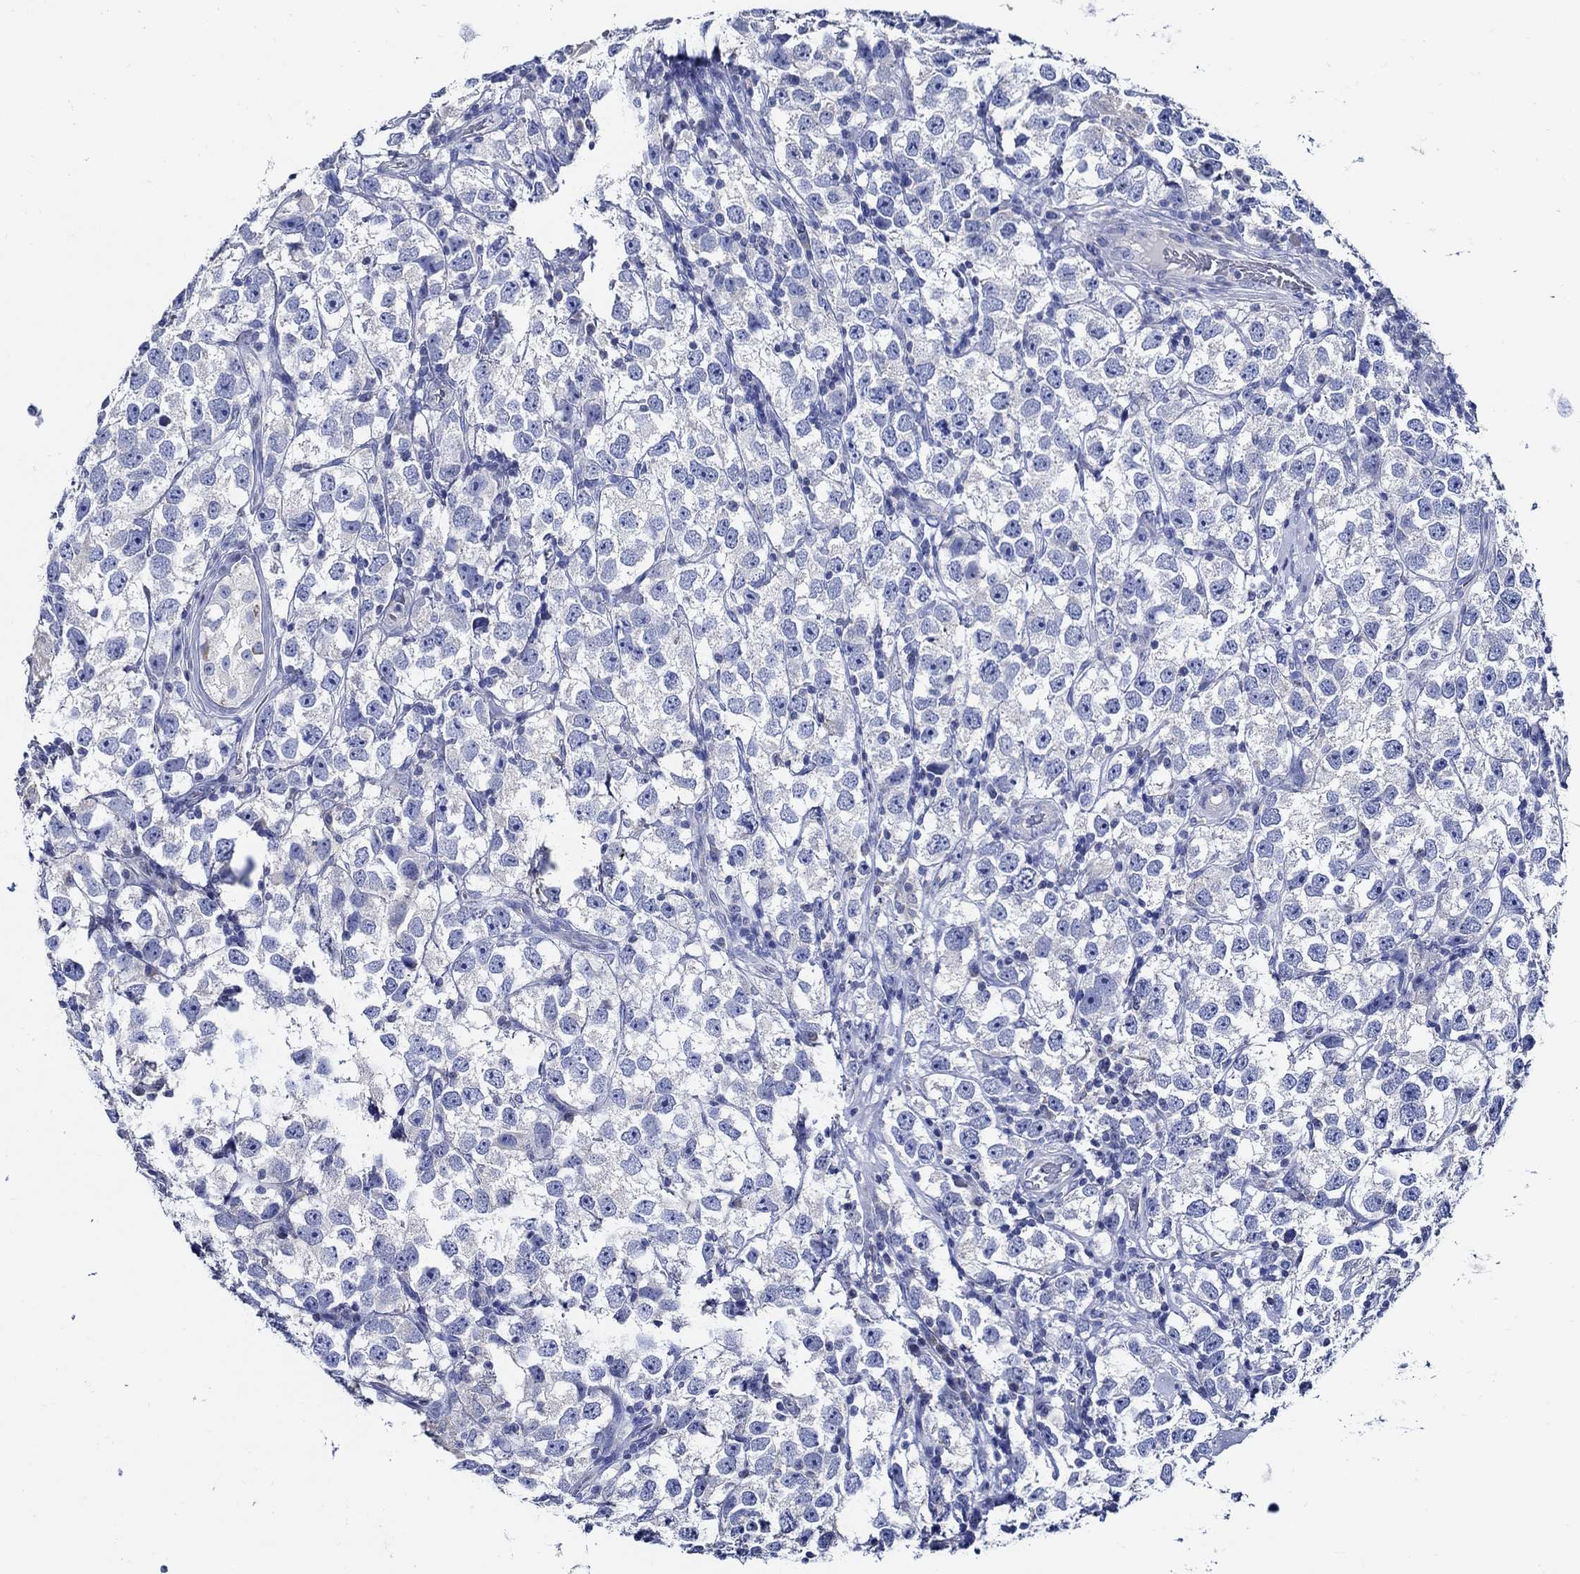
{"staining": {"intensity": "negative", "quantity": "none", "location": "none"}, "tissue": "testis cancer", "cell_type": "Tumor cells", "image_type": "cancer", "snomed": [{"axis": "morphology", "description": "Seminoma, NOS"}, {"axis": "topography", "description": "Testis"}], "caption": "Micrograph shows no significant protein staining in tumor cells of seminoma (testis).", "gene": "SKOR1", "patient": {"sex": "male", "age": 26}}